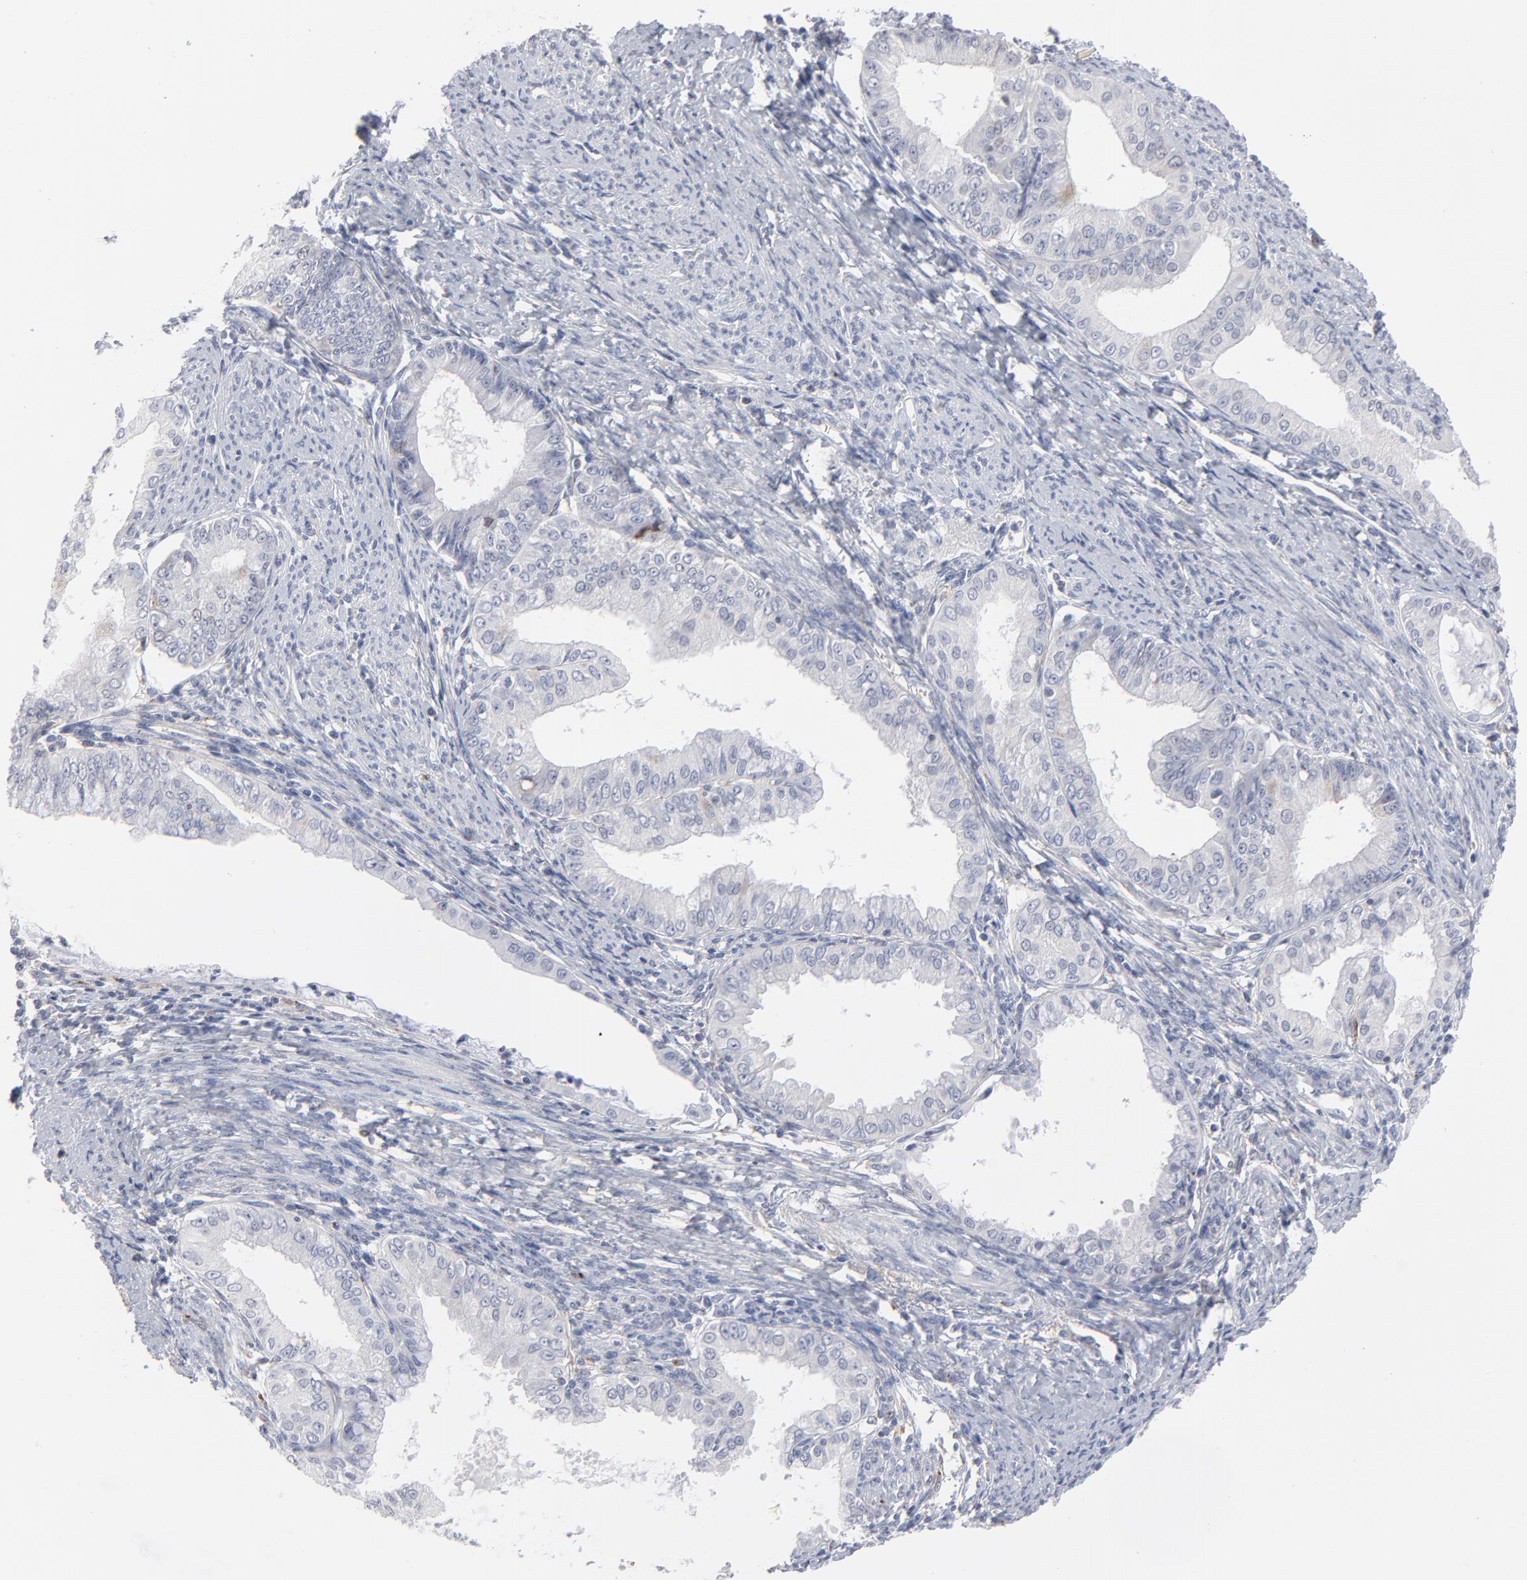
{"staining": {"intensity": "negative", "quantity": "none", "location": "none"}, "tissue": "endometrial cancer", "cell_type": "Tumor cells", "image_type": "cancer", "snomed": [{"axis": "morphology", "description": "Adenocarcinoma, NOS"}, {"axis": "topography", "description": "Endometrium"}], "caption": "This is a image of immunohistochemistry (IHC) staining of endometrial cancer, which shows no expression in tumor cells.", "gene": "AURKA", "patient": {"sex": "female", "age": 76}}